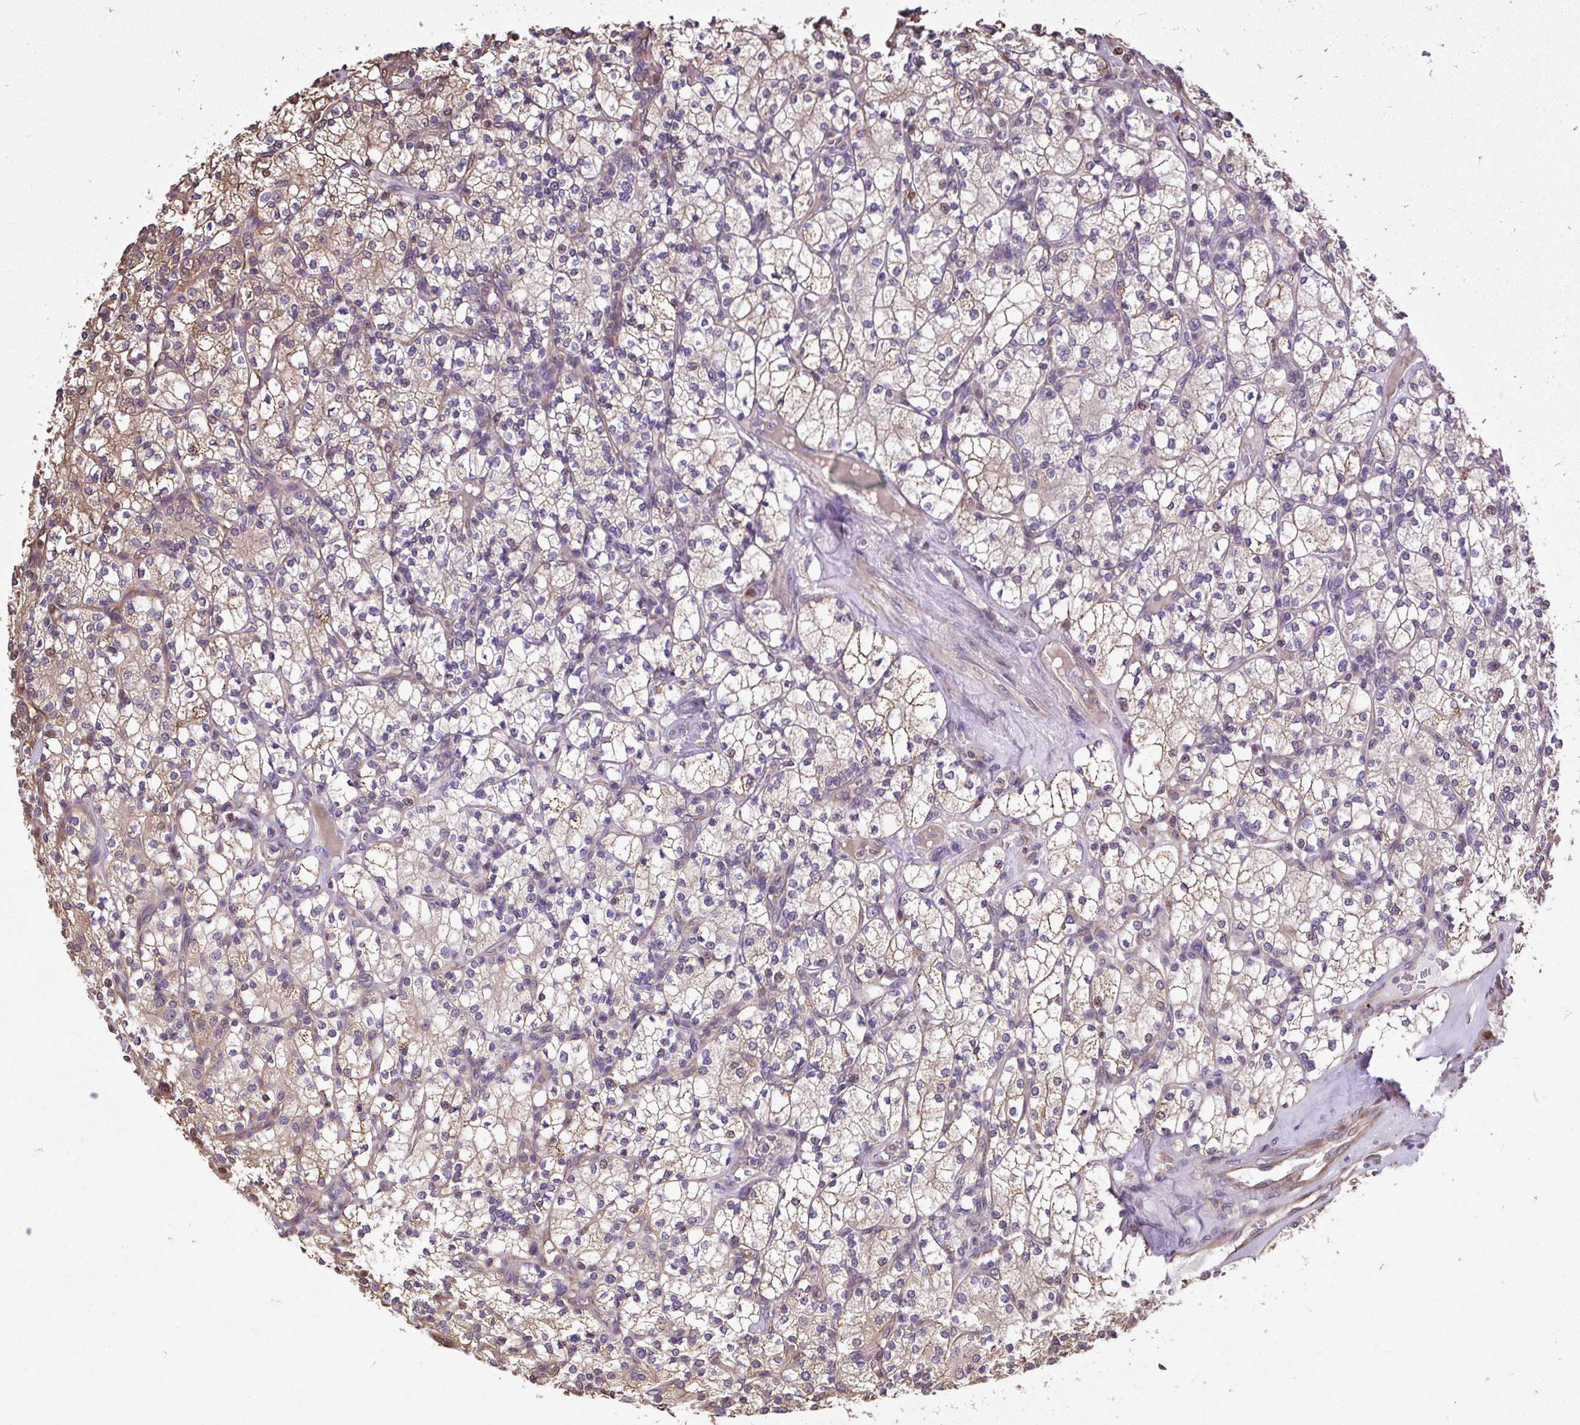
{"staining": {"intensity": "weak", "quantity": "25%-75%", "location": "cytoplasmic/membranous"}, "tissue": "renal cancer", "cell_type": "Tumor cells", "image_type": "cancer", "snomed": [{"axis": "morphology", "description": "Adenocarcinoma, NOS"}, {"axis": "topography", "description": "Kidney"}], "caption": "Renal cancer (adenocarcinoma) stained with DAB IHC exhibits low levels of weak cytoplasmic/membranous expression in about 25%-75% of tumor cells.", "gene": "PUS7L", "patient": {"sex": "male", "age": 77}}